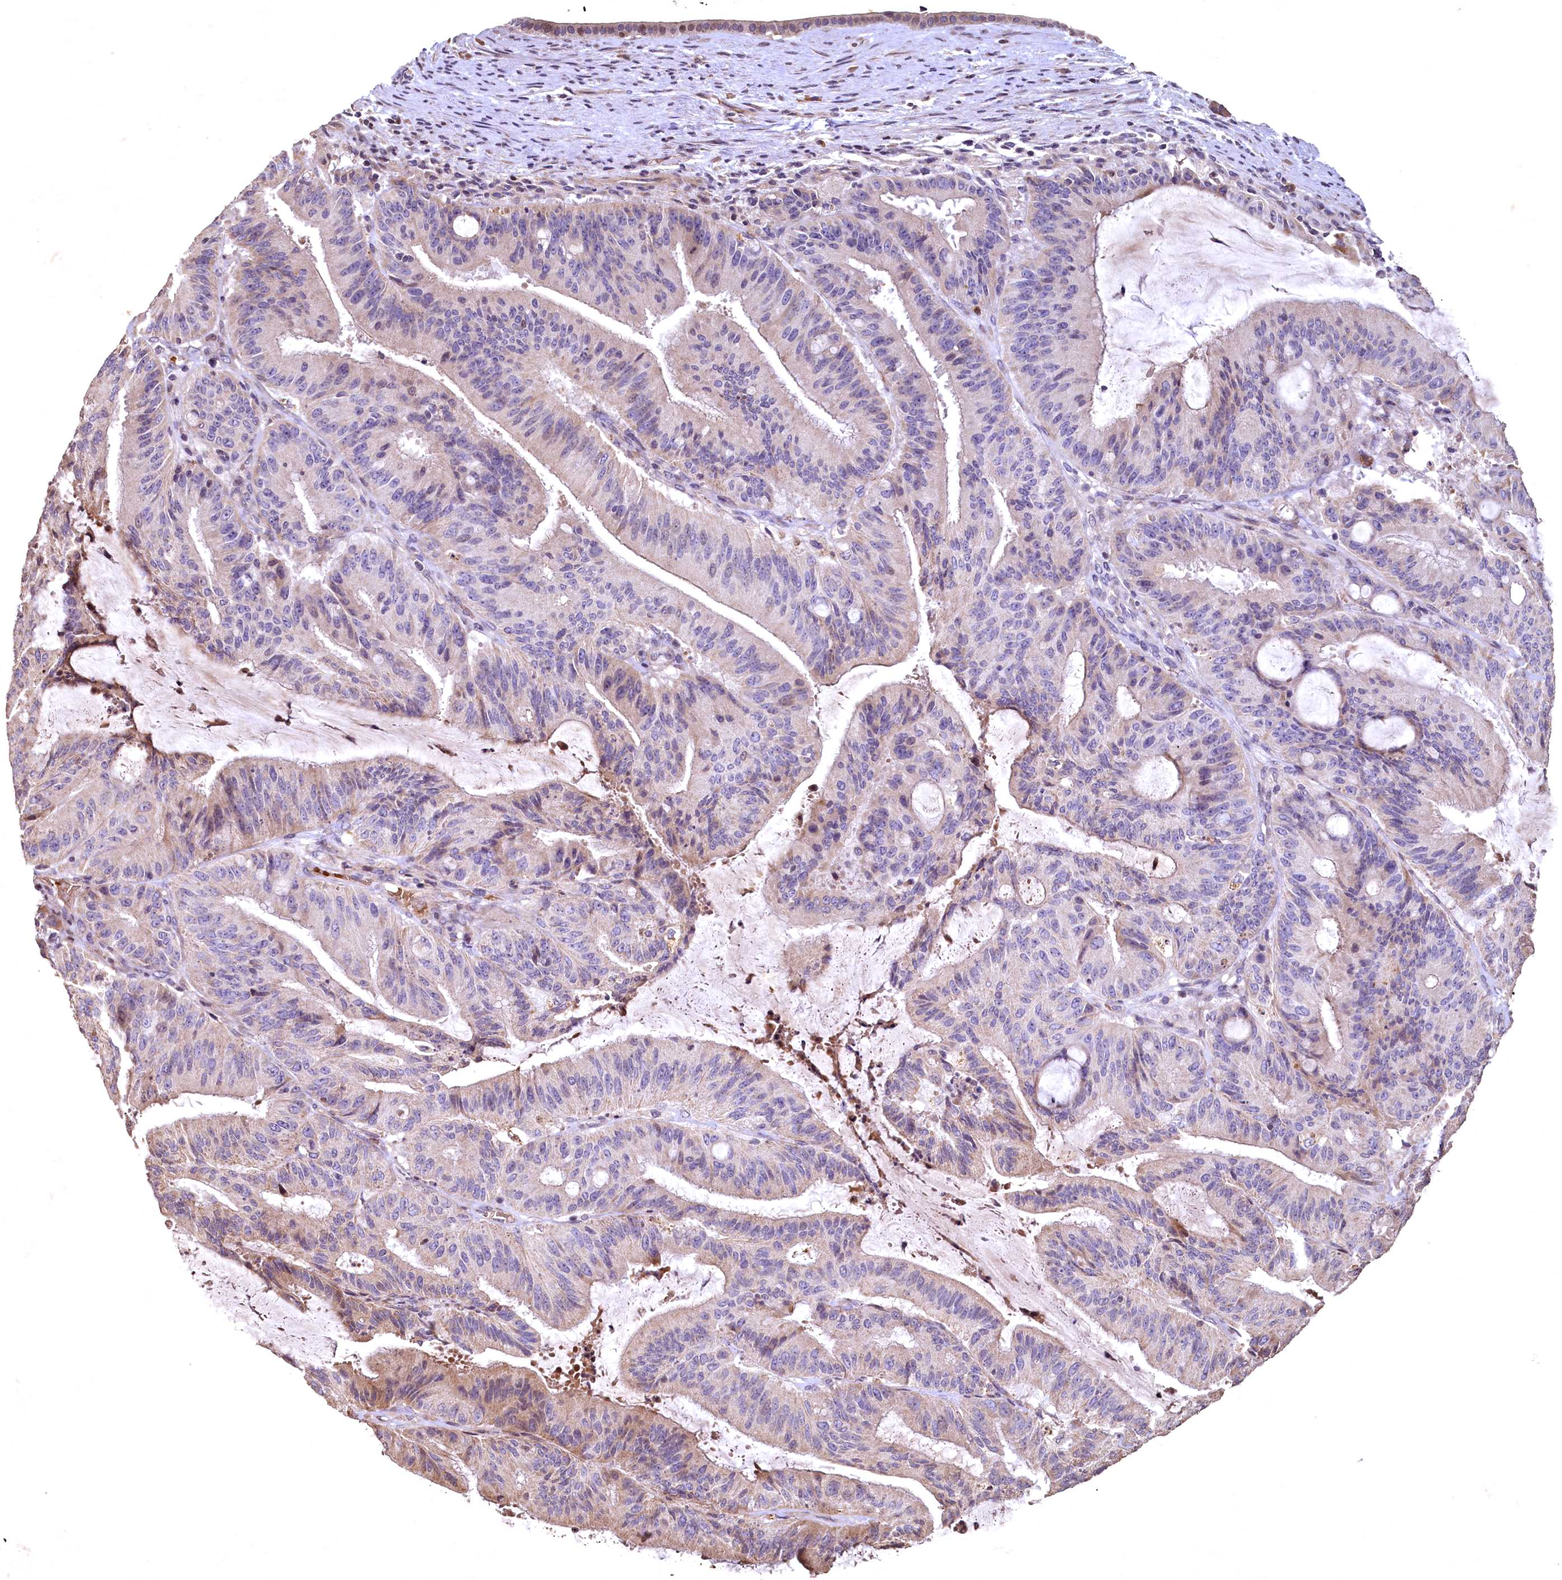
{"staining": {"intensity": "weak", "quantity": "25%-75%", "location": "cytoplasmic/membranous"}, "tissue": "liver cancer", "cell_type": "Tumor cells", "image_type": "cancer", "snomed": [{"axis": "morphology", "description": "Normal tissue, NOS"}, {"axis": "morphology", "description": "Cholangiocarcinoma"}, {"axis": "topography", "description": "Liver"}, {"axis": "topography", "description": "Peripheral nerve tissue"}], "caption": "Human liver cancer (cholangiocarcinoma) stained with a protein marker demonstrates weak staining in tumor cells.", "gene": "SPTA1", "patient": {"sex": "female", "age": 73}}